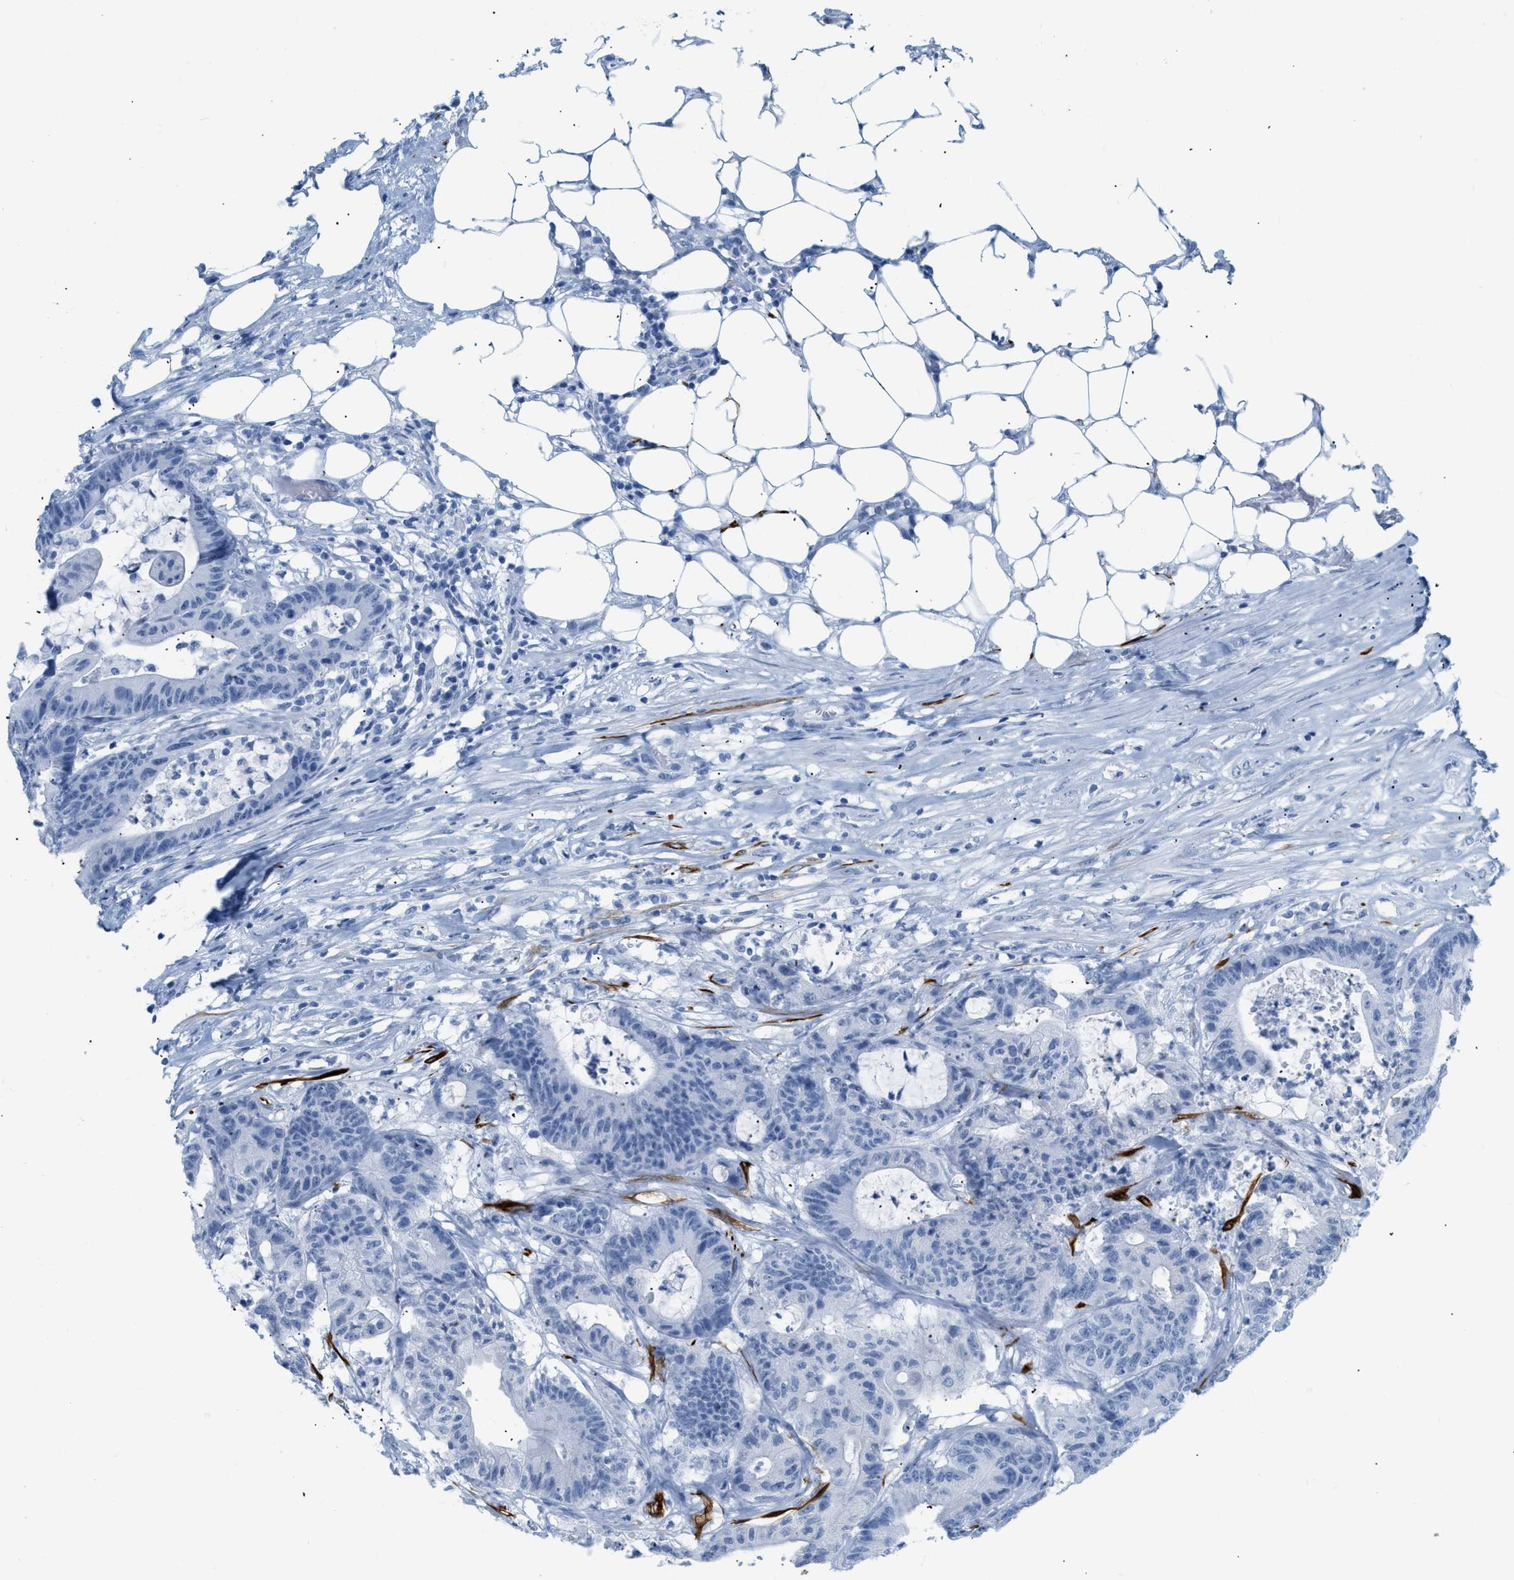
{"staining": {"intensity": "negative", "quantity": "none", "location": "none"}, "tissue": "colorectal cancer", "cell_type": "Tumor cells", "image_type": "cancer", "snomed": [{"axis": "morphology", "description": "Adenocarcinoma, NOS"}, {"axis": "topography", "description": "Colon"}], "caption": "Protein analysis of colorectal cancer displays no significant positivity in tumor cells.", "gene": "DES", "patient": {"sex": "female", "age": 84}}